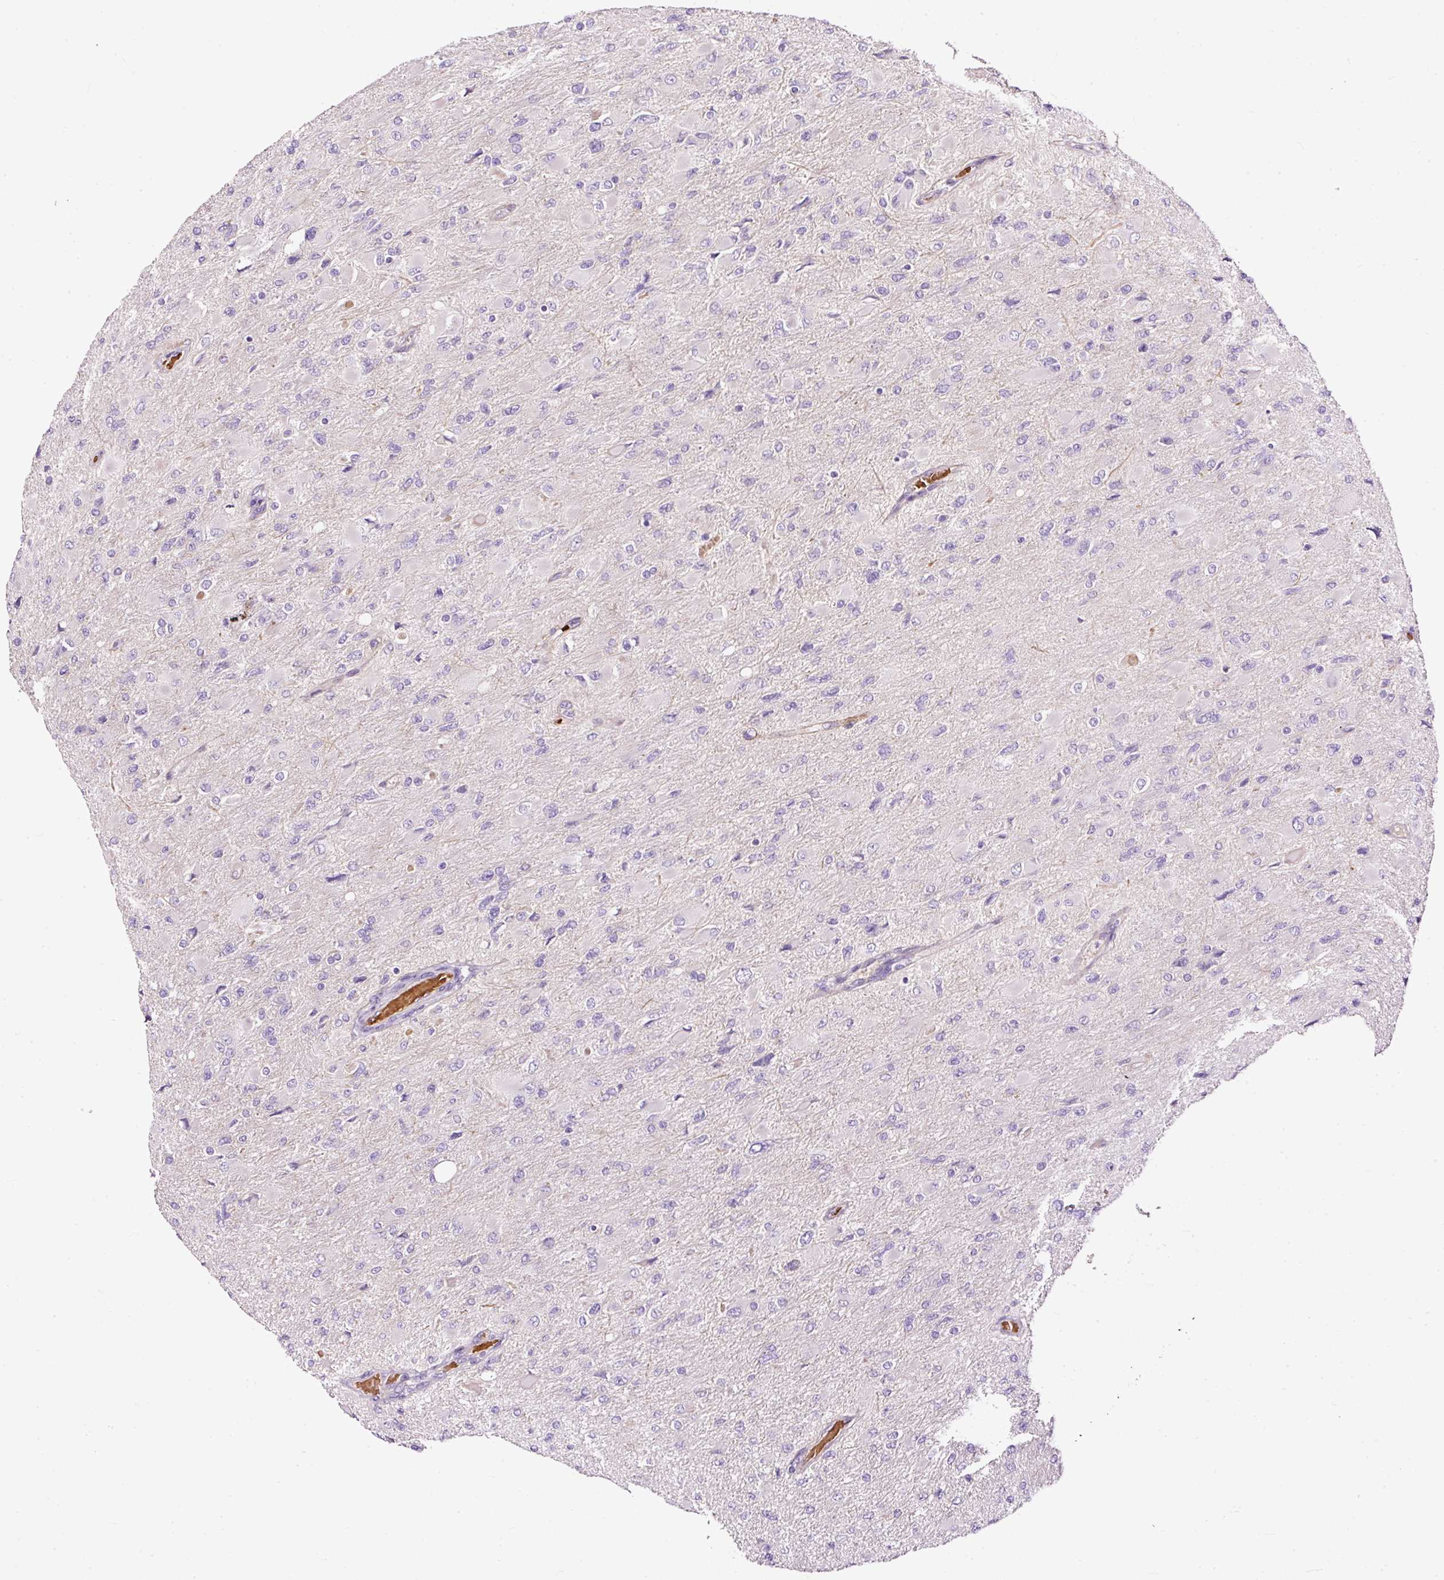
{"staining": {"intensity": "negative", "quantity": "none", "location": "none"}, "tissue": "glioma", "cell_type": "Tumor cells", "image_type": "cancer", "snomed": [{"axis": "morphology", "description": "Glioma, malignant, High grade"}, {"axis": "topography", "description": "Cerebral cortex"}], "caption": "Tumor cells are negative for protein expression in human glioma. (DAB immunohistochemistry, high magnification).", "gene": "USHBP1", "patient": {"sex": "female", "age": 36}}